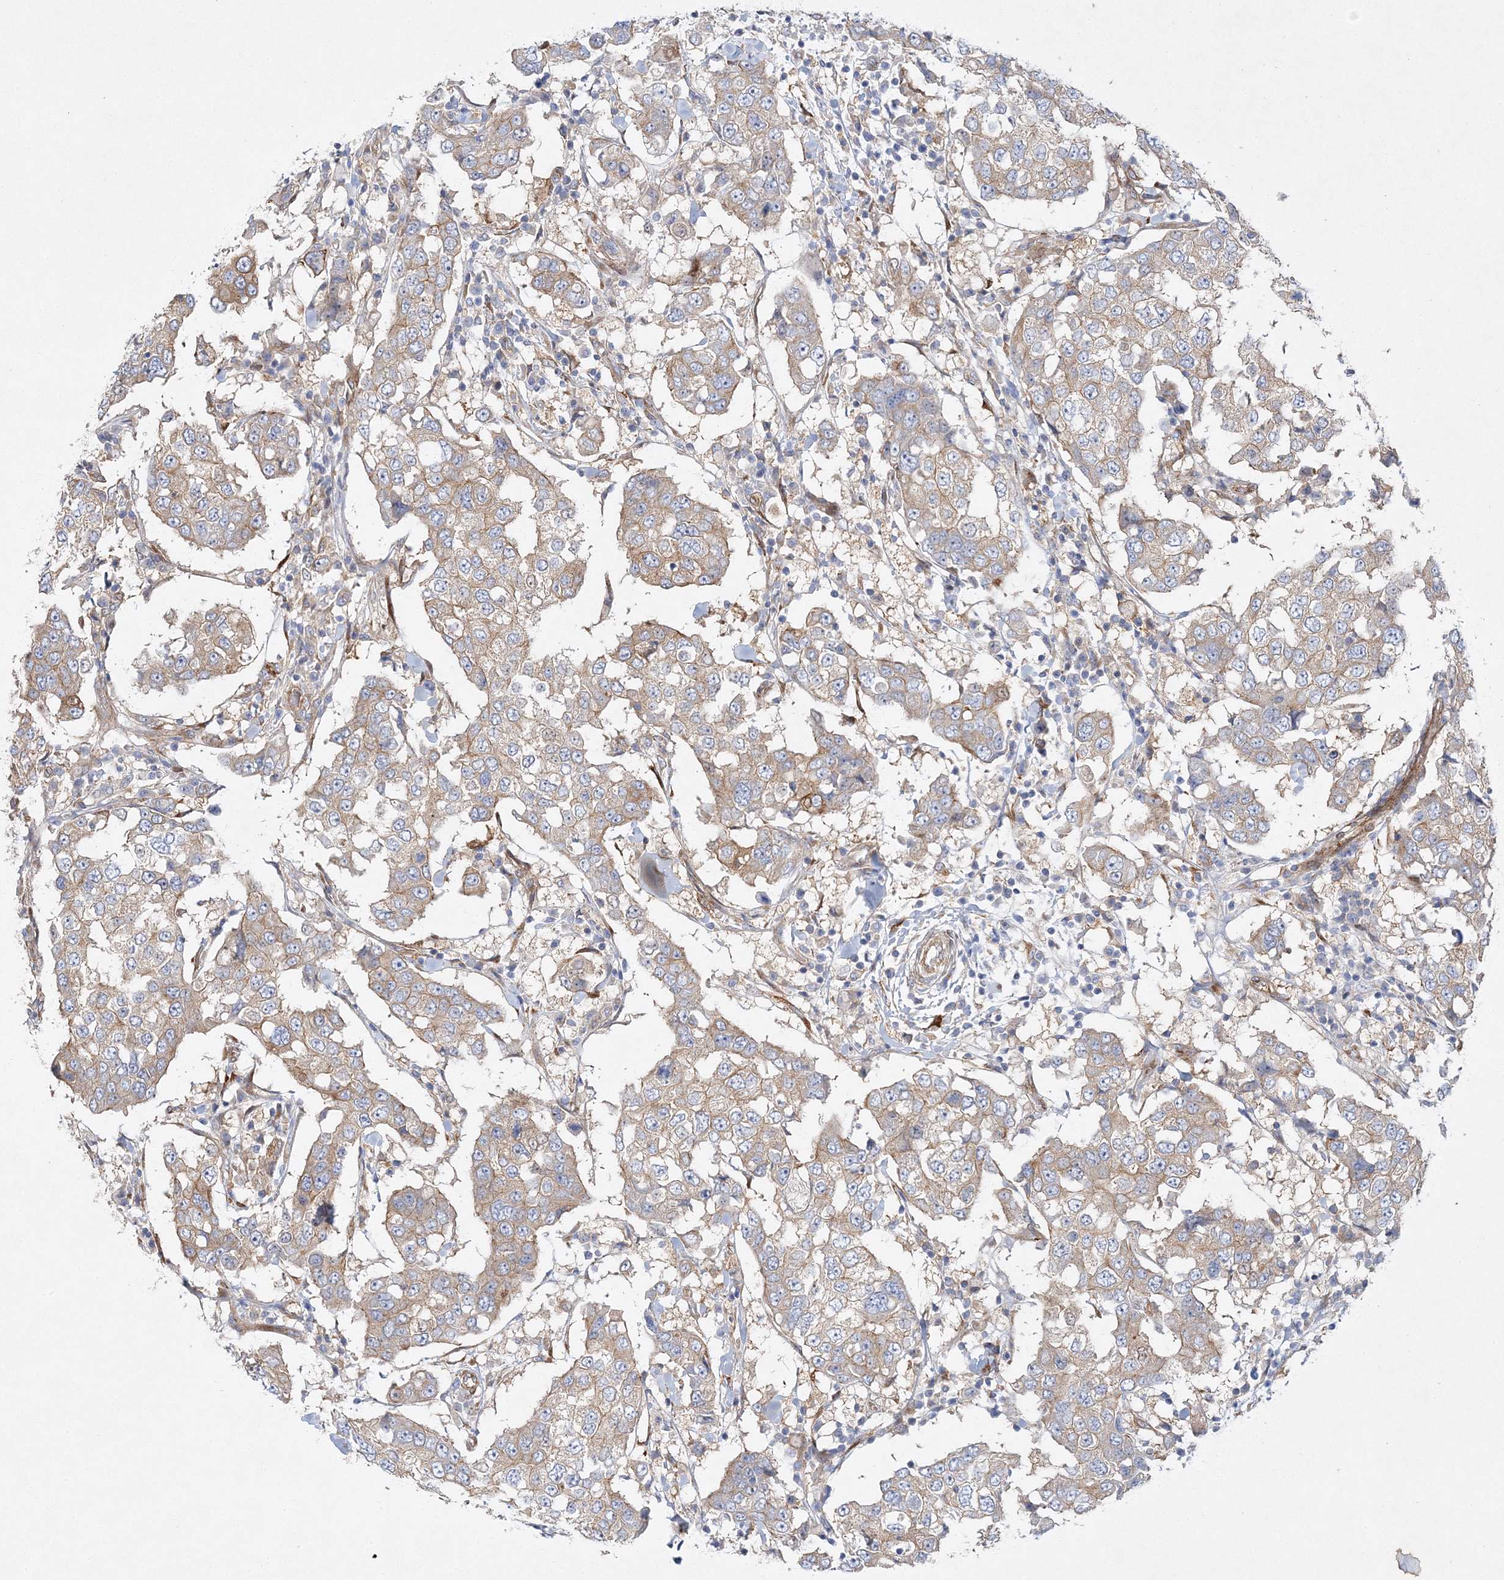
{"staining": {"intensity": "weak", "quantity": ">75%", "location": "cytoplasmic/membranous"}, "tissue": "breast cancer", "cell_type": "Tumor cells", "image_type": "cancer", "snomed": [{"axis": "morphology", "description": "Duct carcinoma"}, {"axis": "topography", "description": "Breast"}], "caption": "Weak cytoplasmic/membranous staining for a protein is identified in approximately >75% of tumor cells of breast invasive ductal carcinoma using immunohistochemistry (IHC).", "gene": "ZFYVE16", "patient": {"sex": "female", "age": 27}}